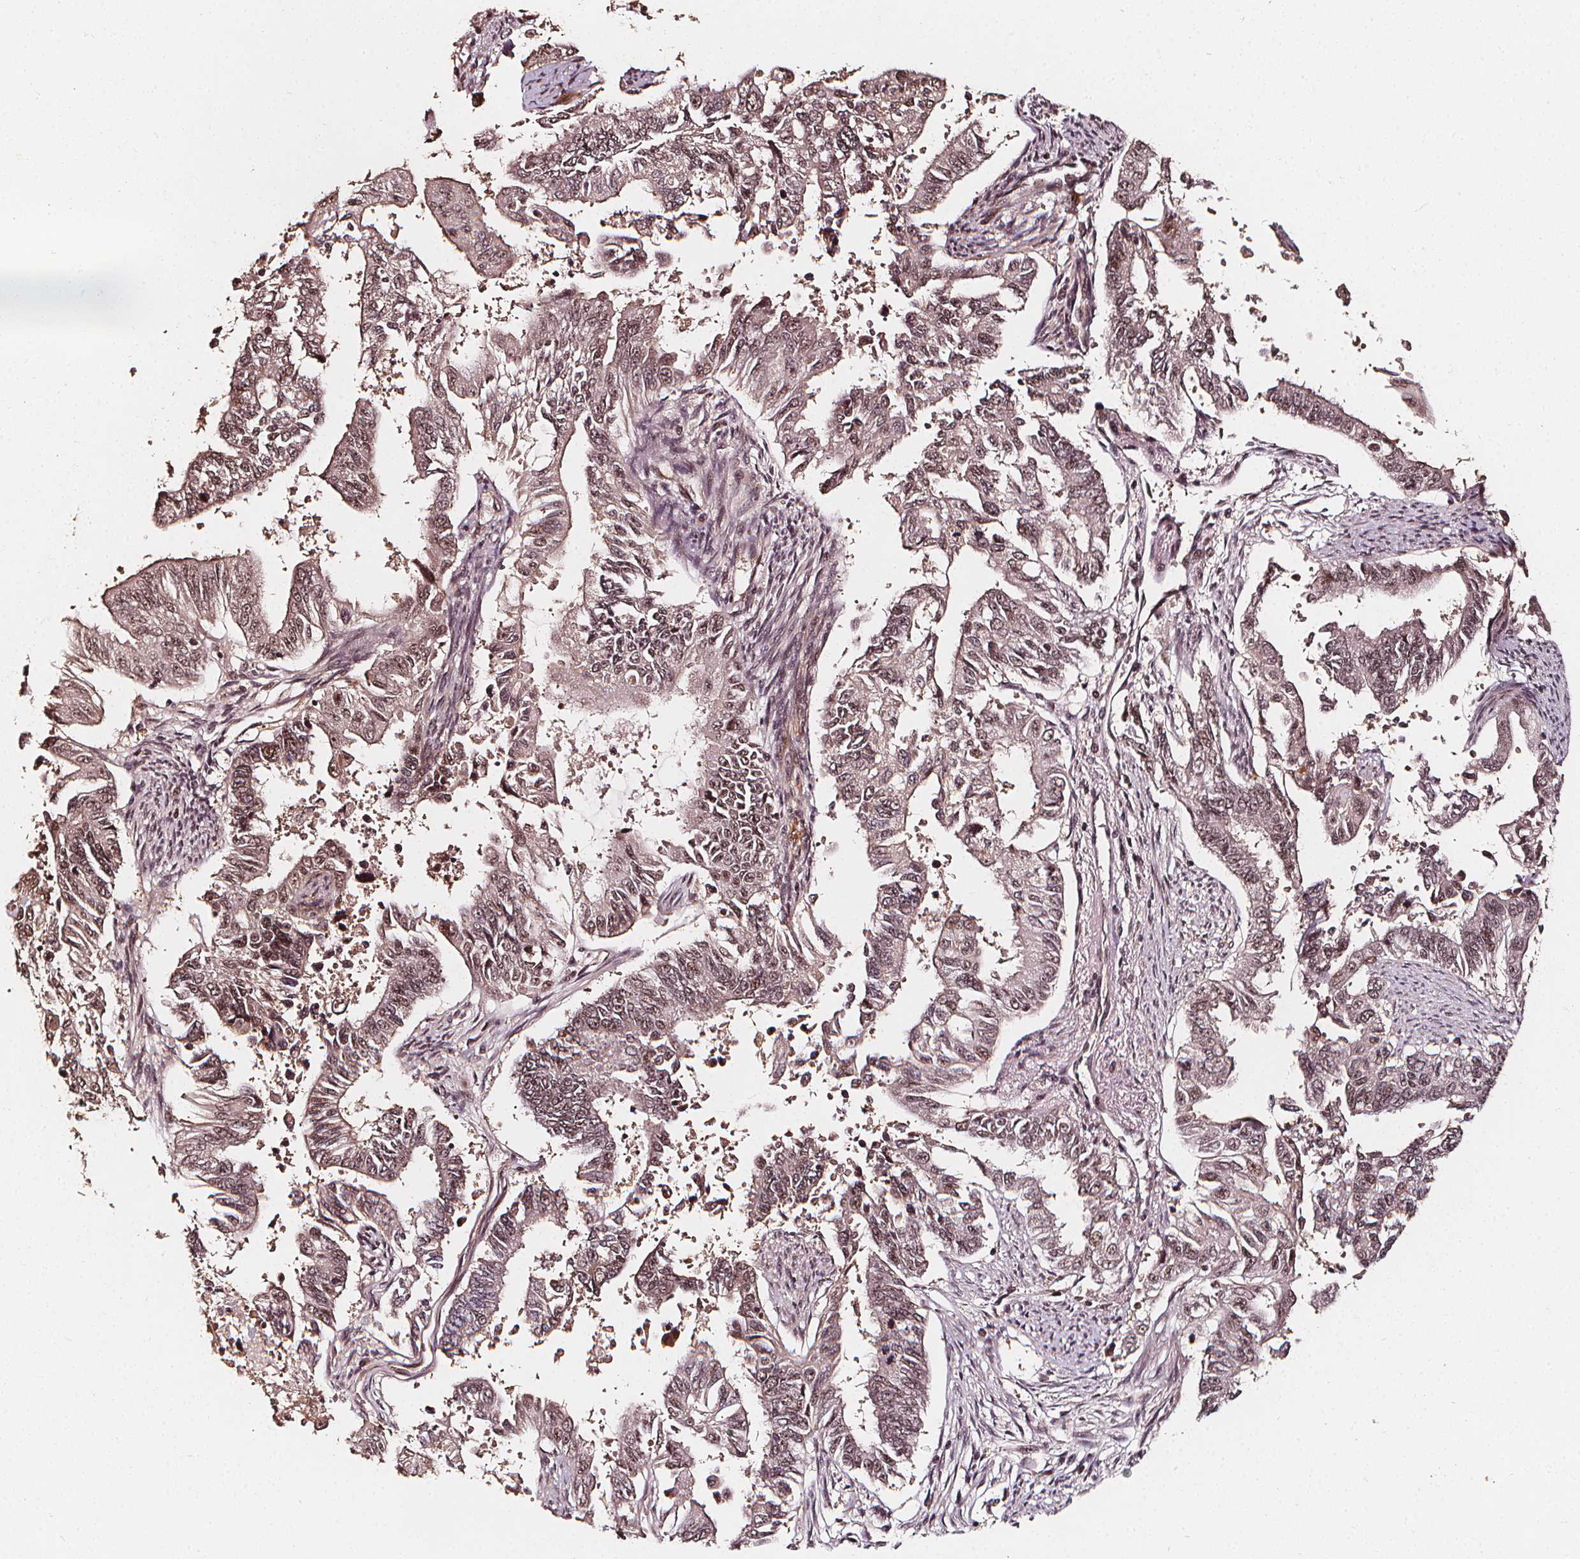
{"staining": {"intensity": "moderate", "quantity": ">75%", "location": "nuclear"}, "tissue": "endometrial cancer", "cell_type": "Tumor cells", "image_type": "cancer", "snomed": [{"axis": "morphology", "description": "Adenocarcinoma, NOS"}, {"axis": "topography", "description": "Uterus"}], "caption": "A photomicrograph of endometrial adenocarcinoma stained for a protein displays moderate nuclear brown staining in tumor cells.", "gene": "EXOSC9", "patient": {"sex": "female", "age": 59}}